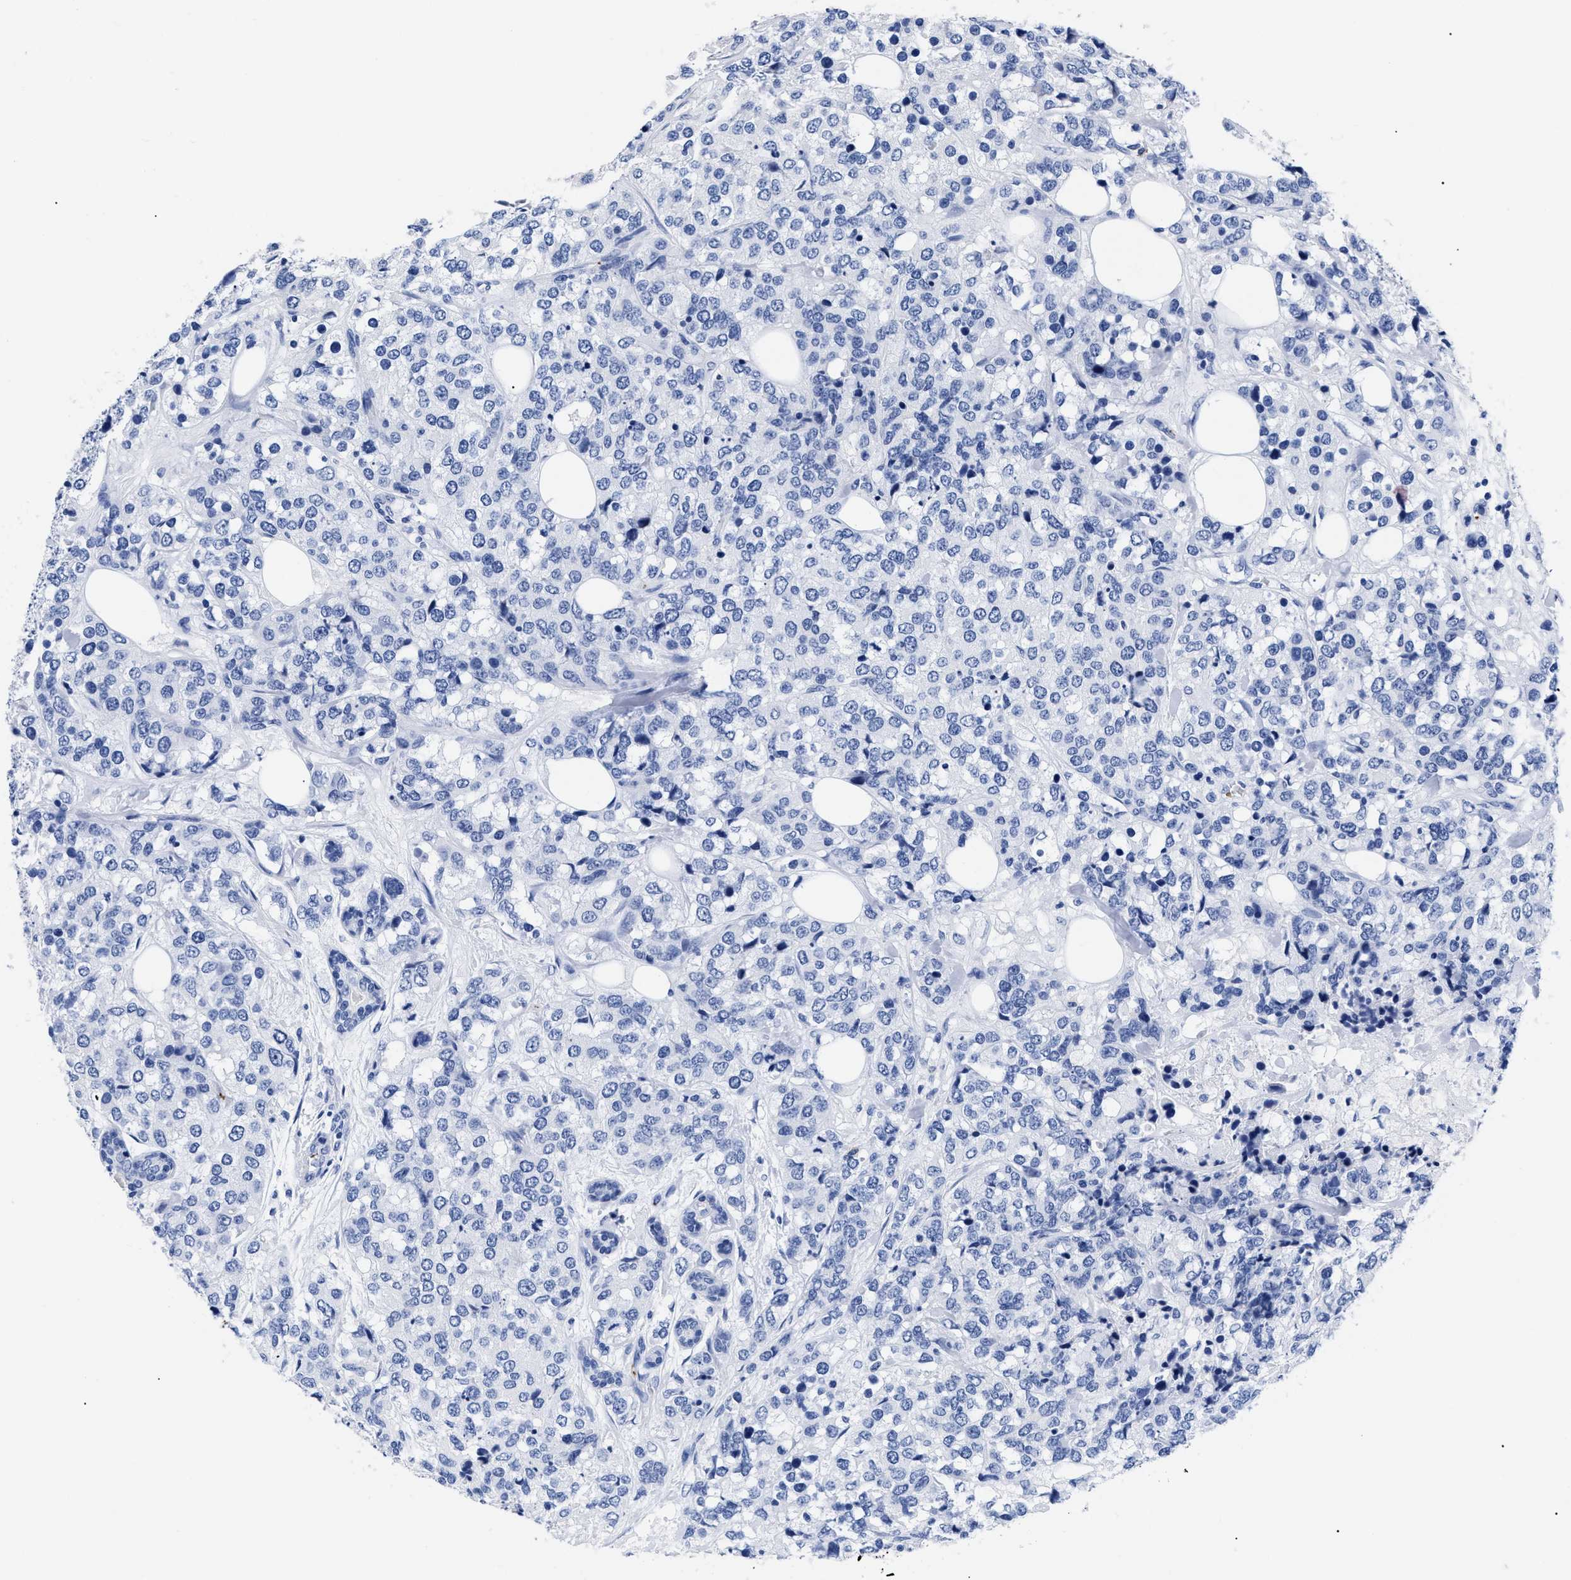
{"staining": {"intensity": "negative", "quantity": "none", "location": "none"}, "tissue": "breast cancer", "cell_type": "Tumor cells", "image_type": "cancer", "snomed": [{"axis": "morphology", "description": "Lobular carcinoma"}, {"axis": "topography", "description": "Breast"}], "caption": "Human breast cancer (lobular carcinoma) stained for a protein using immunohistochemistry reveals no staining in tumor cells.", "gene": "TREML1", "patient": {"sex": "female", "age": 59}}